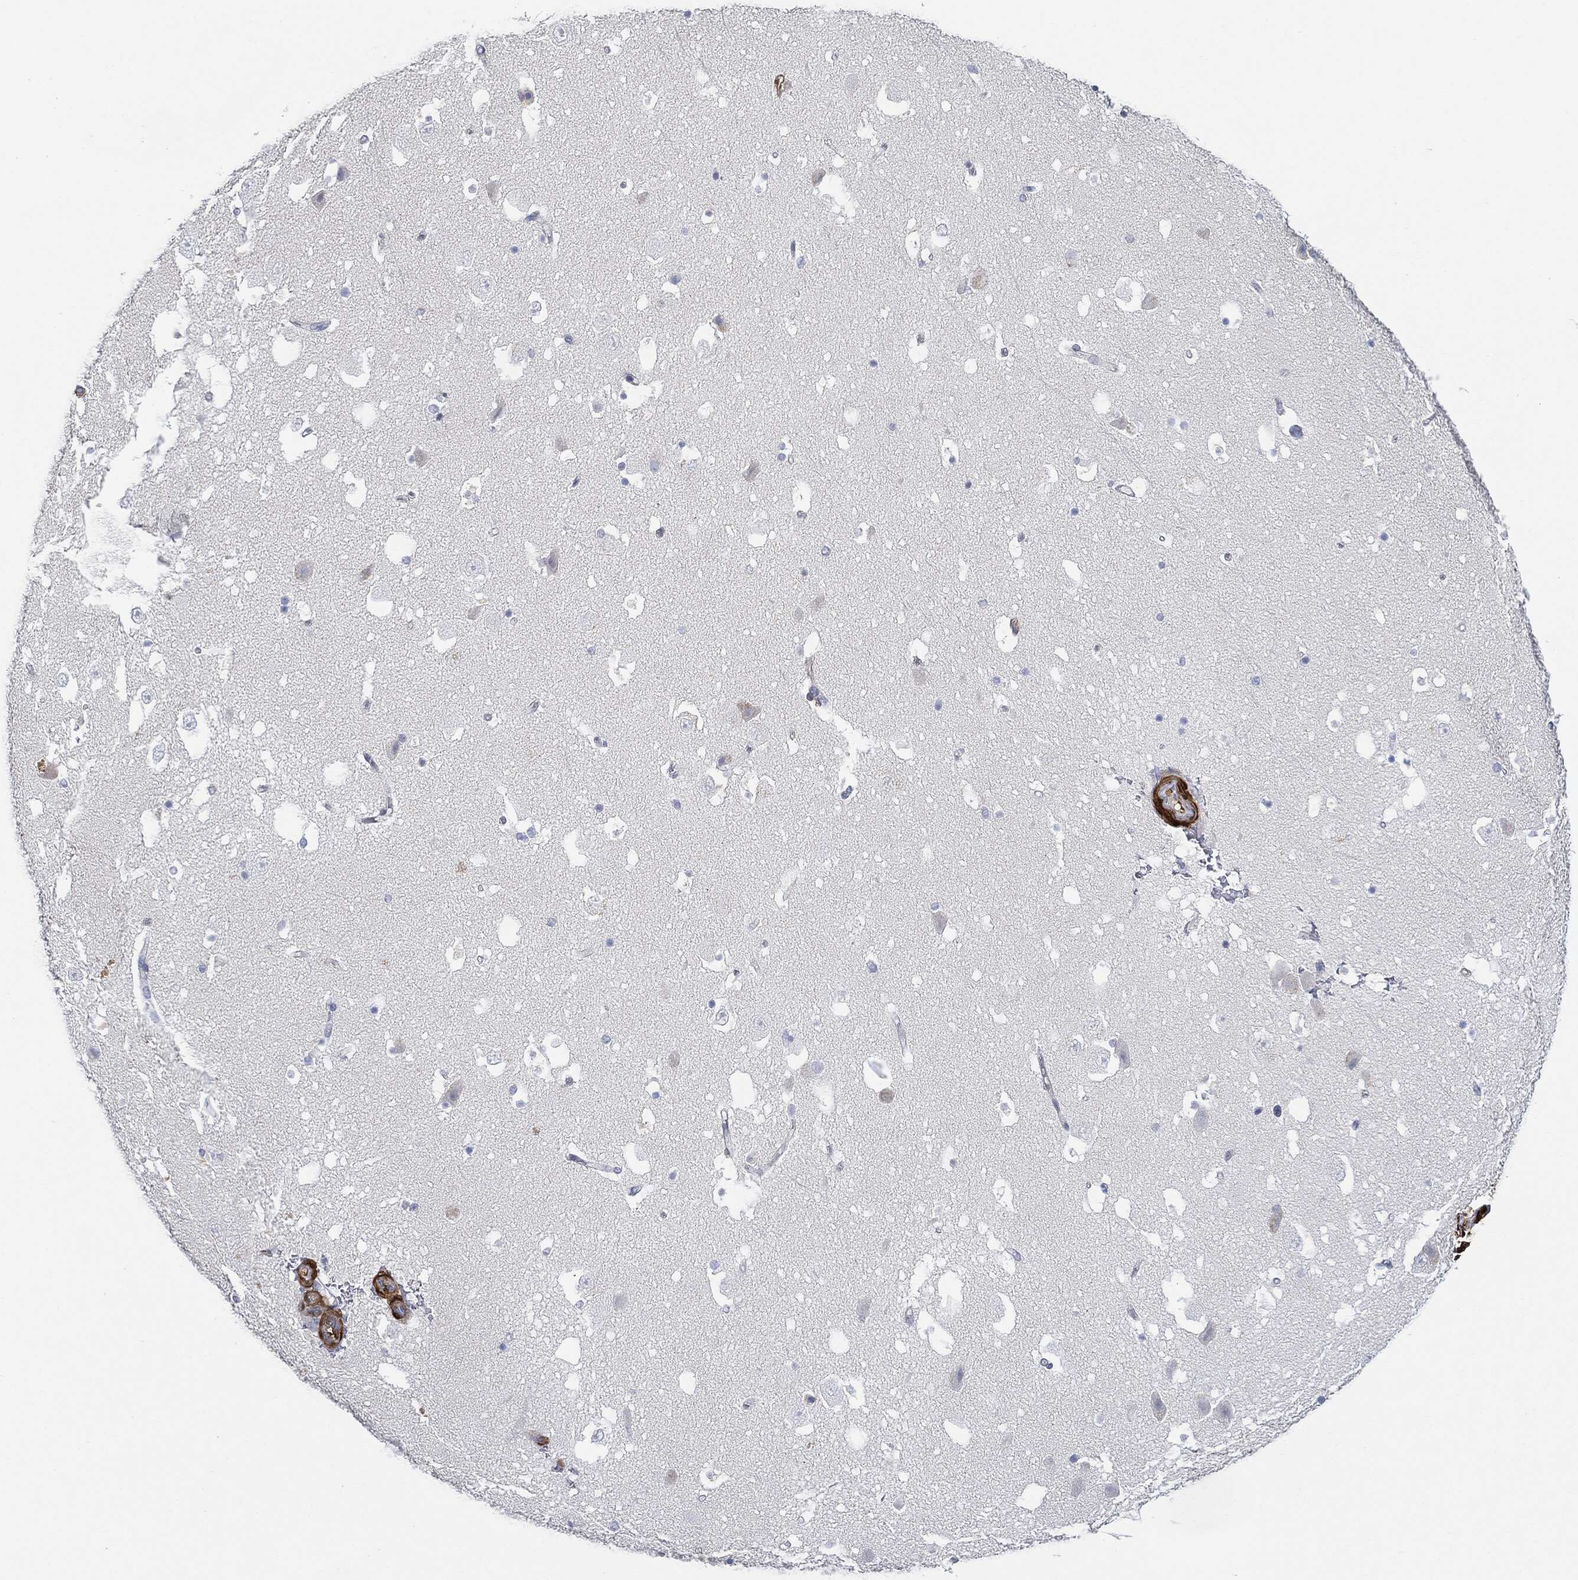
{"staining": {"intensity": "negative", "quantity": "none", "location": "none"}, "tissue": "hippocampus", "cell_type": "Glial cells", "image_type": "normal", "snomed": [{"axis": "morphology", "description": "Normal tissue, NOS"}, {"axis": "topography", "description": "Hippocampus"}], "caption": "A high-resolution micrograph shows immunohistochemistry (IHC) staining of unremarkable hippocampus, which demonstrates no significant expression in glial cells.", "gene": "TAGLN", "patient": {"sex": "male", "age": 51}}